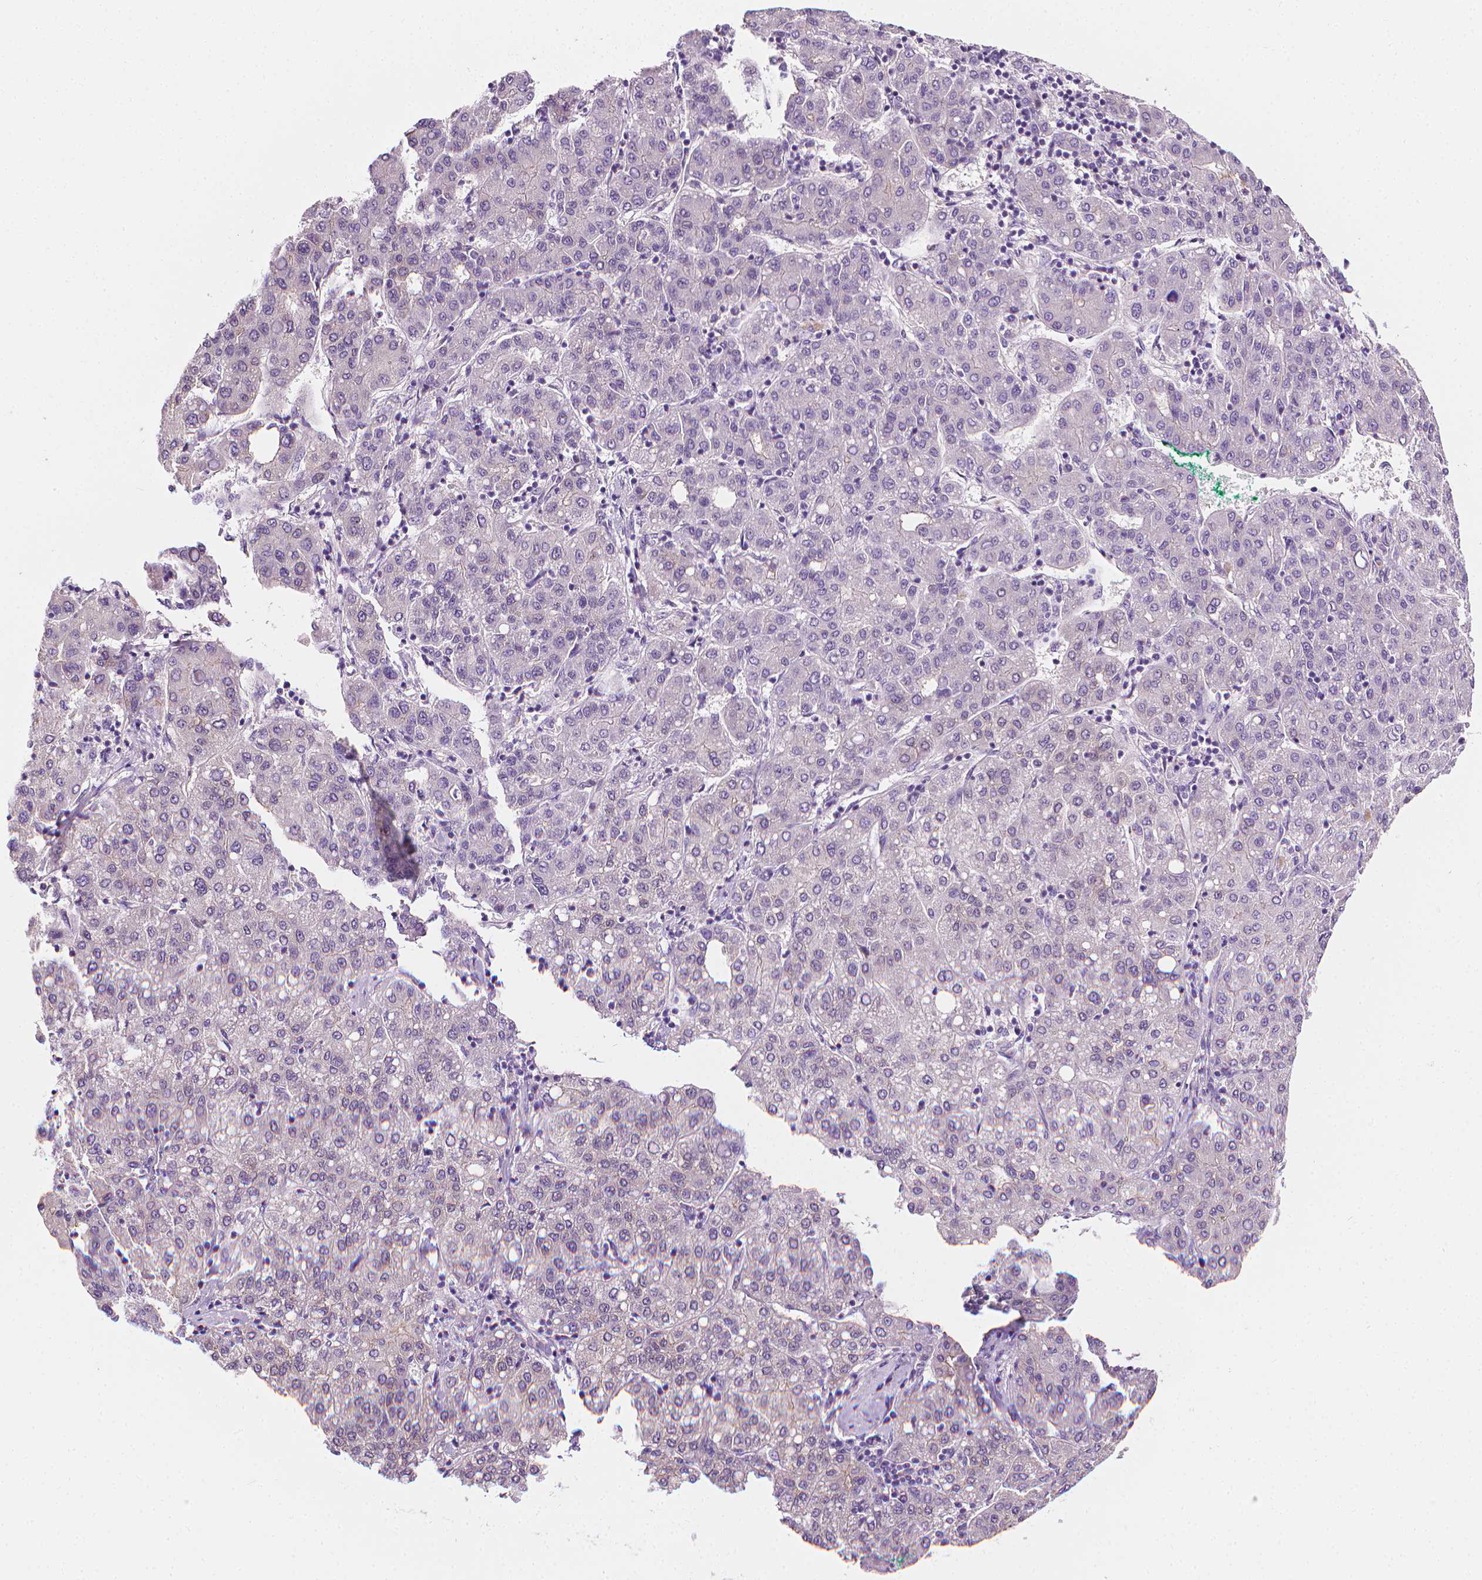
{"staining": {"intensity": "negative", "quantity": "none", "location": "none"}, "tissue": "liver cancer", "cell_type": "Tumor cells", "image_type": "cancer", "snomed": [{"axis": "morphology", "description": "Carcinoma, Hepatocellular, NOS"}, {"axis": "topography", "description": "Liver"}], "caption": "This micrograph is of liver hepatocellular carcinoma stained with immunohistochemistry to label a protein in brown with the nuclei are counter-stained blue. There is no positivity in tumor cells.", "gene": "MCOLN3", "patient": {"sex": "male", "age": 65}}